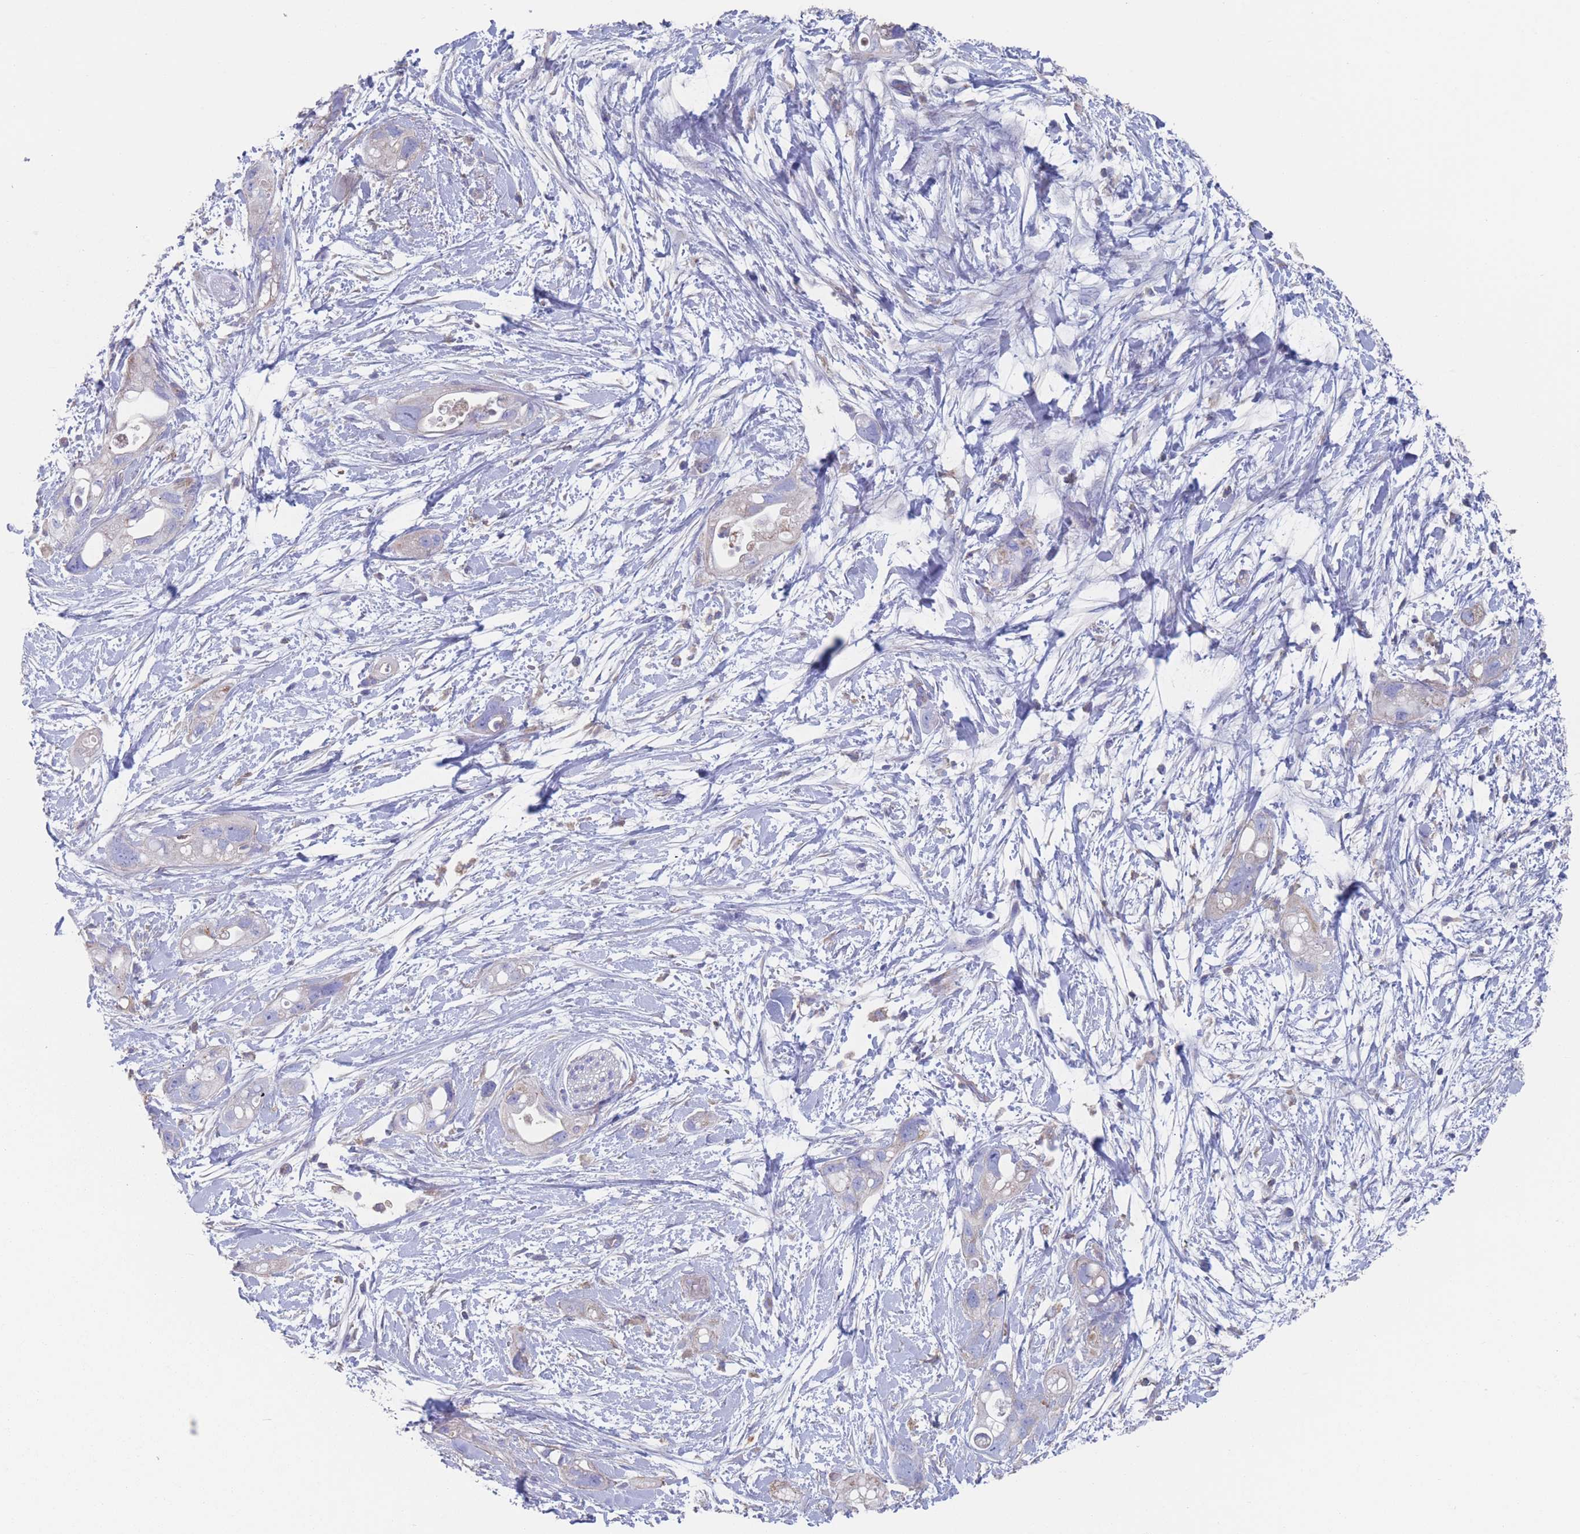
{"staining": {"intensity": "negative", "quantity": "none", "location": "none"}, "tissue": "pancreatic cancer", "cell_type": "Tumor cells", "image_type": "cancer", "snomed": [{"axis": "morphology", "description": "Adenocarcinoma, NOS"}, {"axis": "topography", "description": "Pancreas"}], "caption": "IHC photomicrograph of neoplastic tissue: pancreatic cancer stained with DAB (3,3'-diaminobenzidine) demonstrates no significant protein staining in tumor cells.", "gene": "ADH1A", "patient": {"sex": "female", "age": 72}}